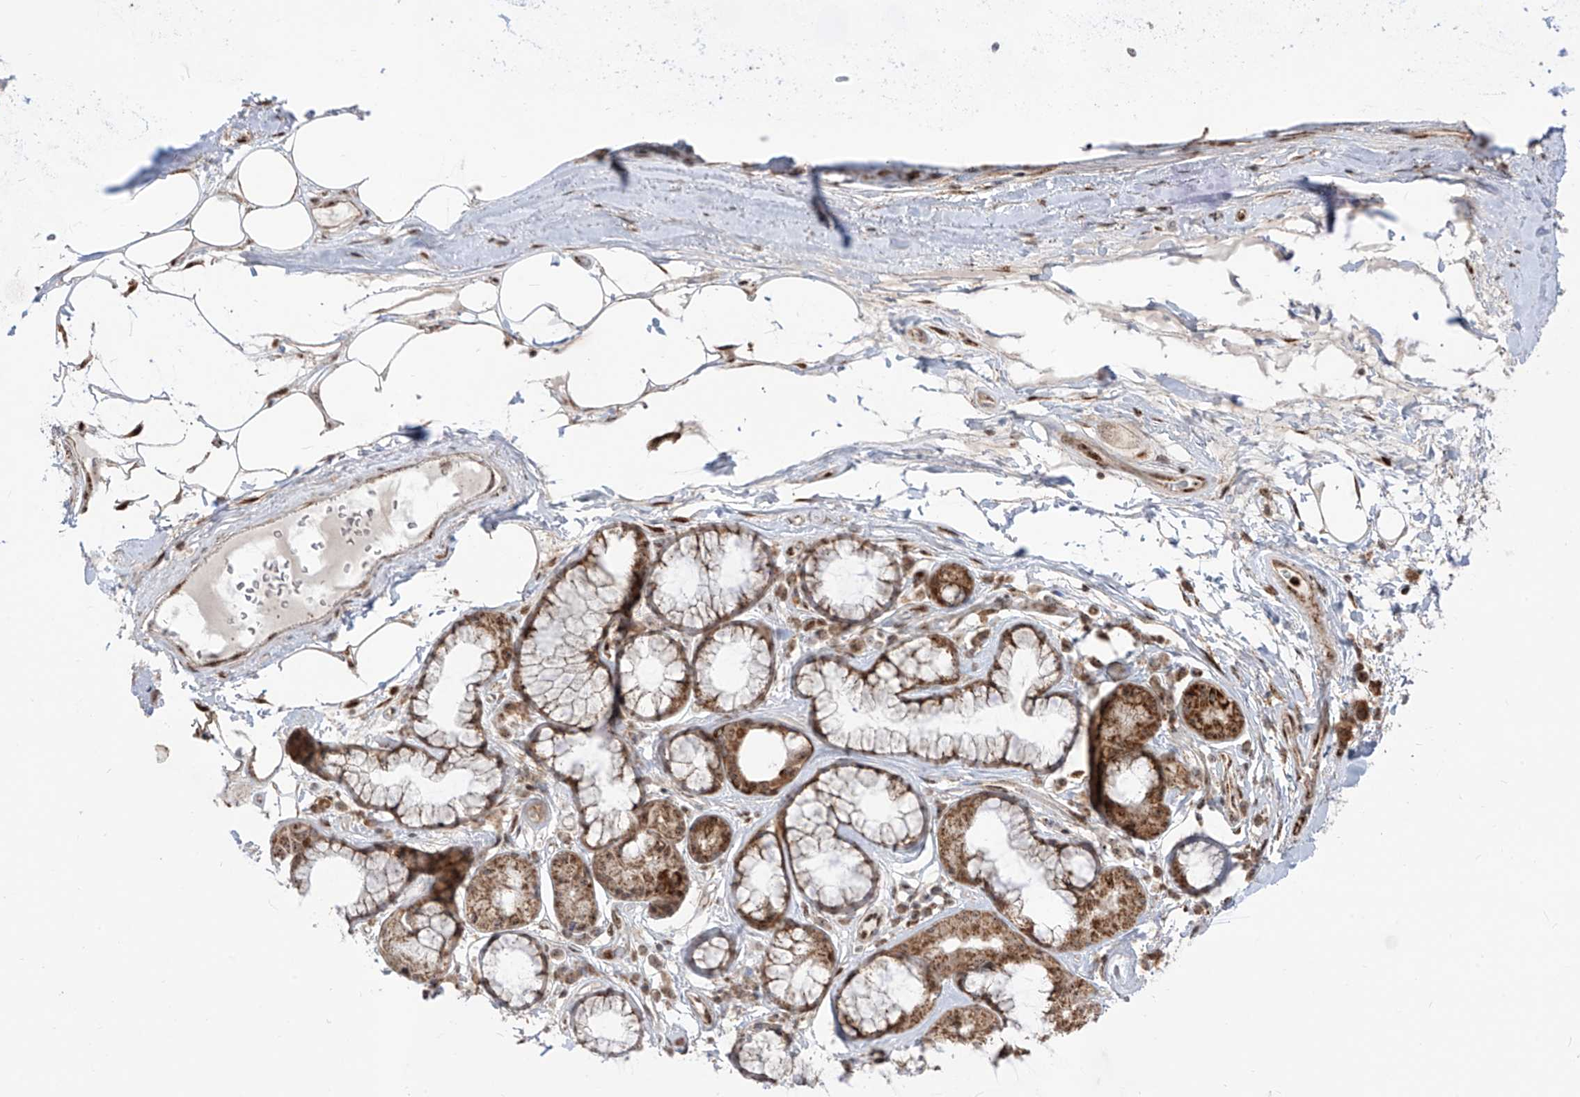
{"staining": {"intensity": "moderate", "quantity": ">75%", "location": "cytoplasmic/membranous"}, "tissue": "adipose tissue", "cell_type": "Adipocytes", "image_type": "normal", "snomed": [{"axis": "morphology", "description": "Normal tissue, NOS"}, {"axis": "topography", "description": "Cartilage tissue"}], "caption": "Immunohistochemistry (DAB (3,3'-diaminobenzidine)) staining of unremarkable adipose tissue demonstrates moderate cytoplasmic/membranous protein expression in about >75% of adipocytes.", "gene": "ZBTB8A", "patient": {"sex": "female", "age": 63}}